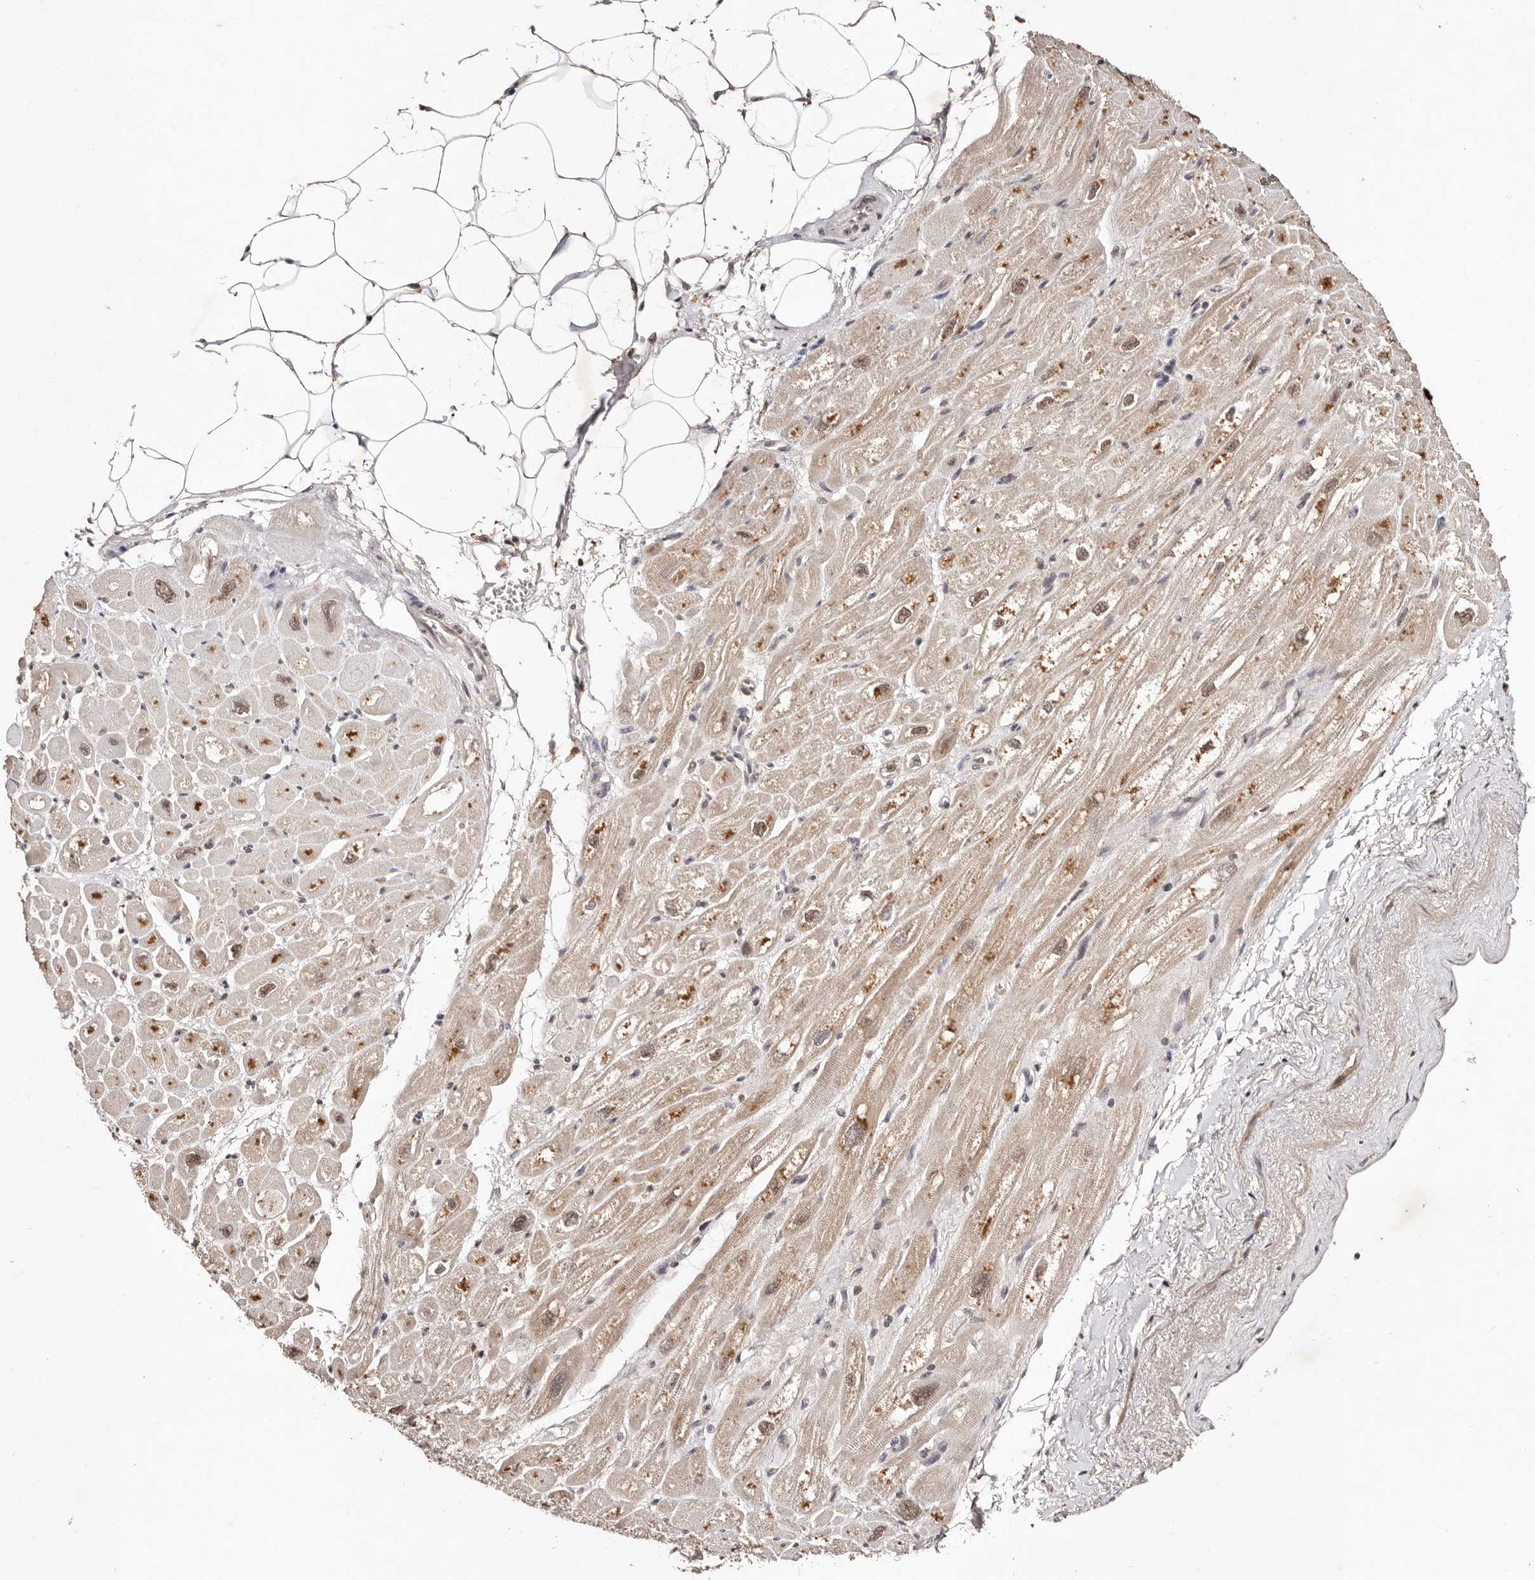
{"staining": {"intensity": "weak", "quantity": ">75%", "location": "cytoplasmic/membranous"}, "tissue": "heart muscle", "cell_type": "Cardiomyocytes", "image_type": "normal", "snomed": [{"axis": "morphology", "description": "Normal tissue, NOS"}, {"axis": "topography", "description": "Heart"}], "caption": "This micrograph exhibits immunohistochemistry staining of benign human heart muscle, with low weak cytoplasmic/membranous expression in about >75% of cardiomyocytes.", "gene": "BICRAL", "patient": {"sex": "male", "age": 50}}